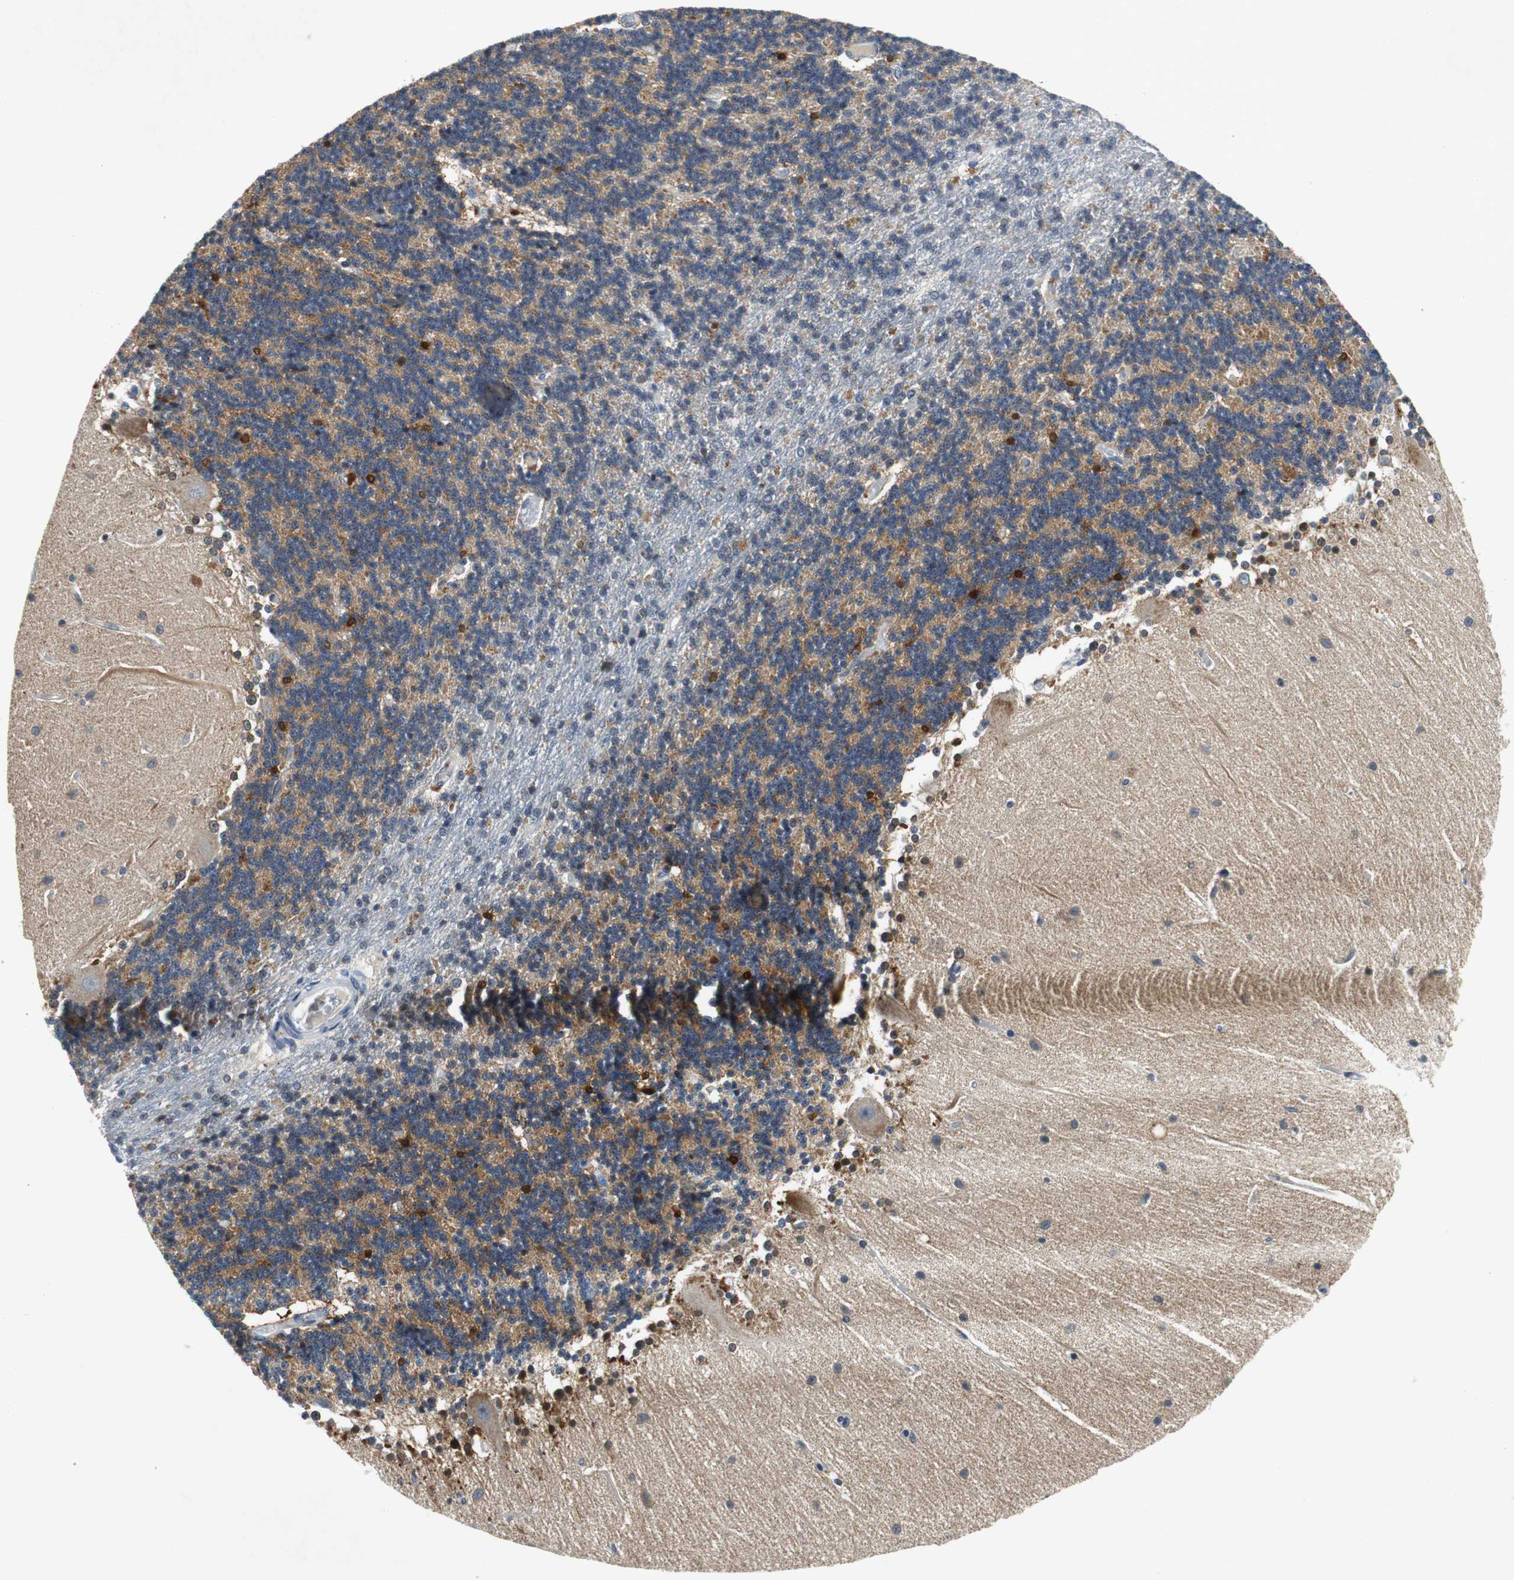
{"staining": {"intensity": "moderate", "quantity": "25%-75%", "location": "cytoplasmic/membranous"}, "tissue": "cerebellum", "cell_type": "Cells in granular layer", "image_type": "normal", "snomed": [{"axis": "morphology", "description": "Normal tissue, NOS"}, {"axis": "topography", "description": "Cerebellum"}], "caption": "Unremarkable cerebellum shows moderate cytoplasmic/membranous positivity in approximately 25%-75% of cells in granular layer, visualized by immunohistochemistry. Using DAB (3,3'-diaminobenzidine) (brown) and hematoxylin (blue) stains, captured at high magnification using brightfield microscopy.", "gene": "GLCCI1", "patient": {"sex": "female", "age": 54}}